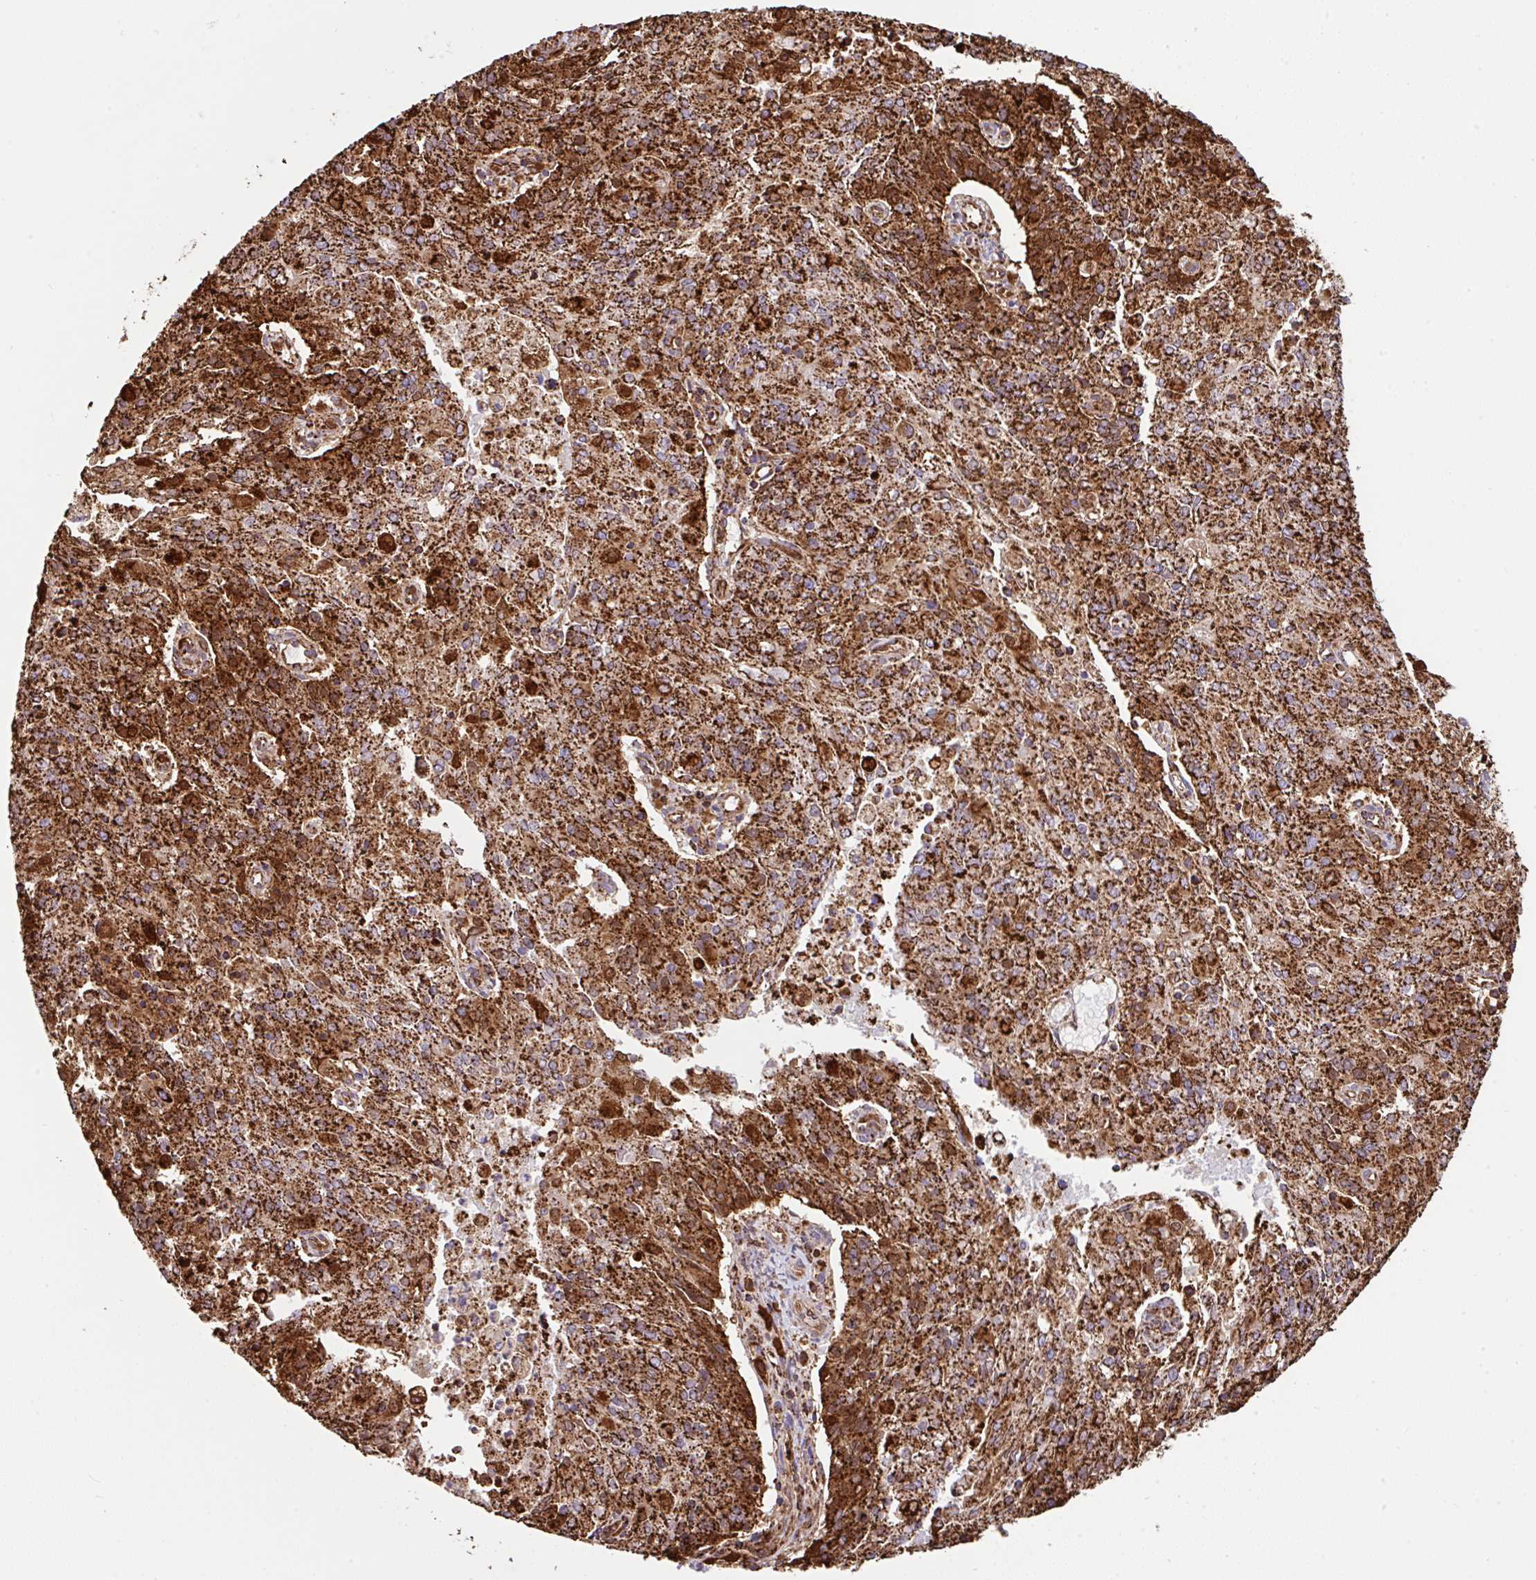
{"staining": {"intensity": "strong", "quantity": ">75%", "location": "cytoplasmic/membranous"}, "tissue": "endometrial cancer", "cell_type": "Tumor cells", "image_type": "cancer", "snomed": [{"axis": "morphology", "description": "Adenocarcinoma, NOS"}, {"axis": "topography", "description": "Endometrium"}], "caption": "Strong cytoplasmic/membranous positivity for a protein is identified in approximately >75% of tumor cells of adenocarcinoma (endometrial) using IHC.", "gene": "ANKRD33B", "patient": {"sex": "female", "age": 82}}